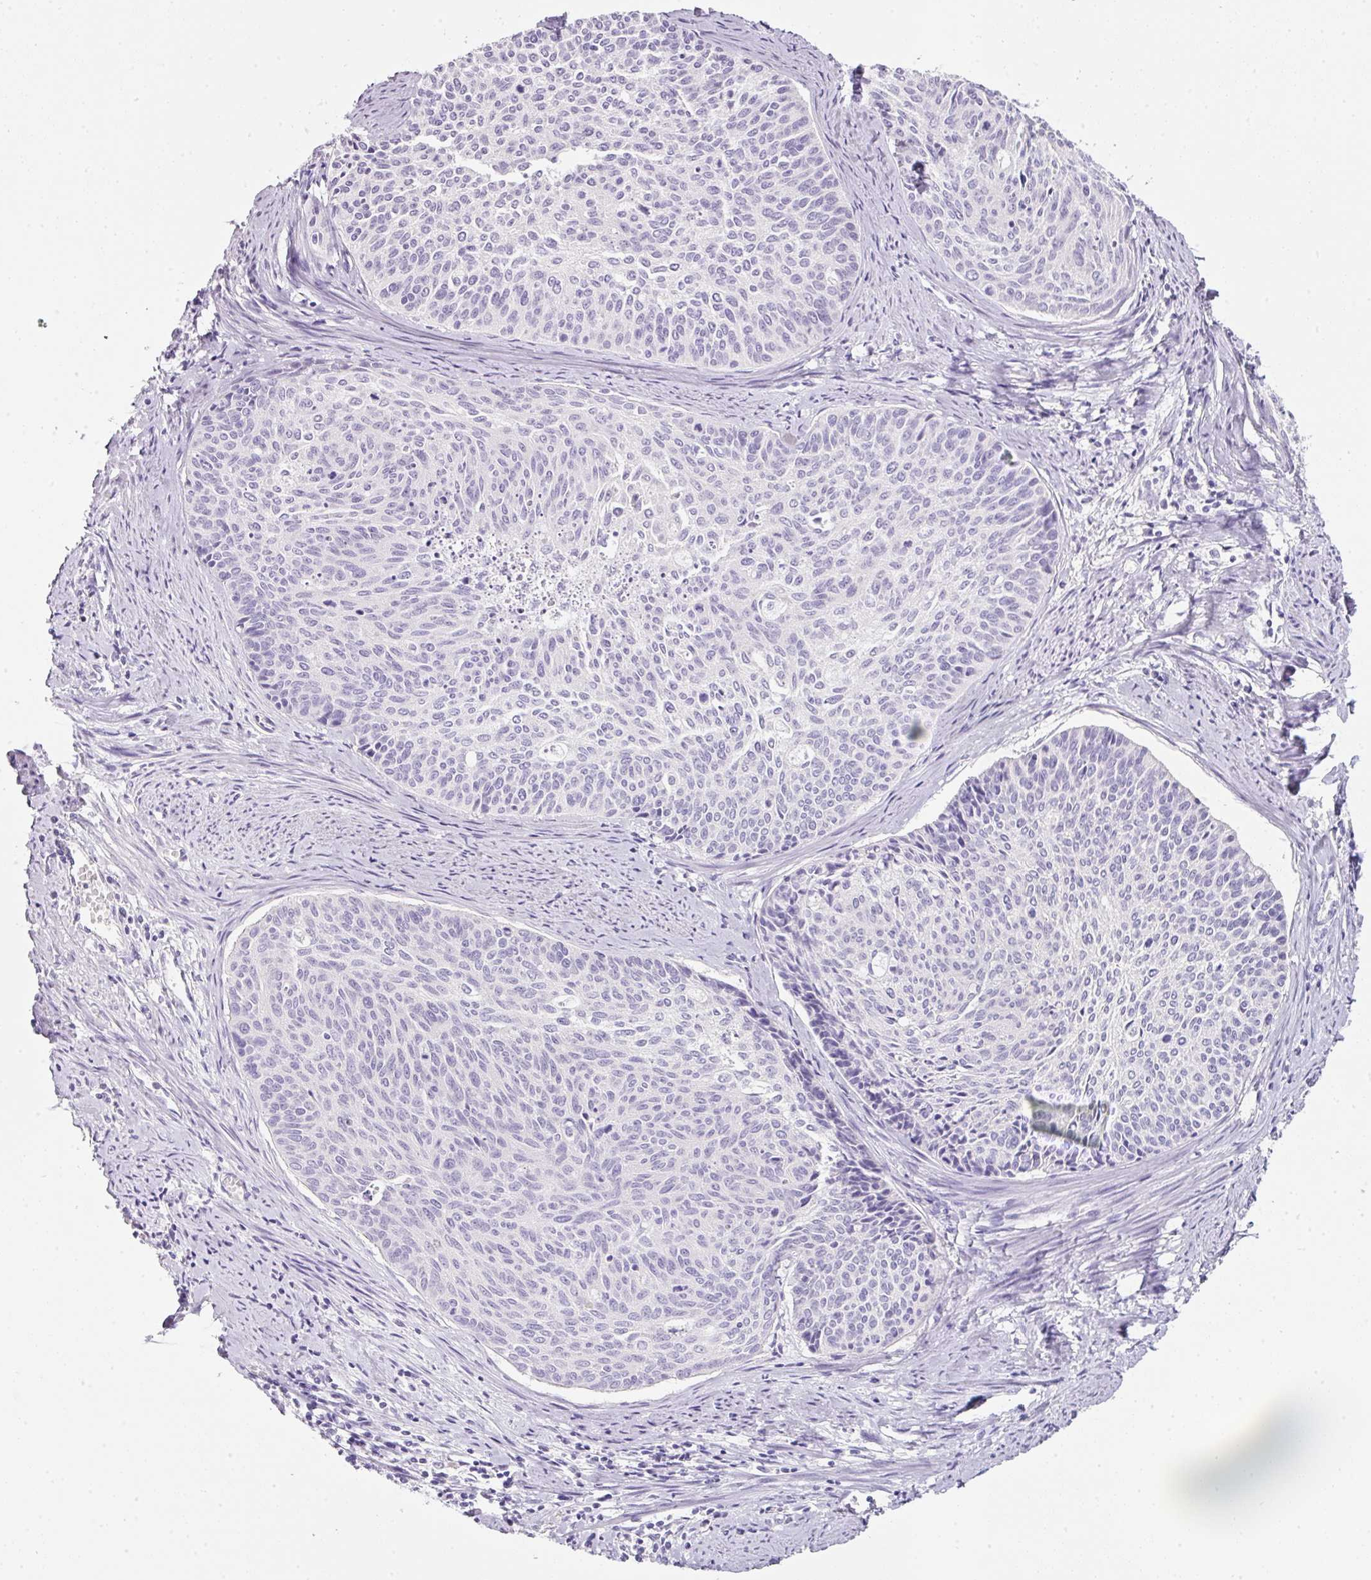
{"staining": {"intensity": "negative", "quantity": "none", "location": "none"}, "tissue": "cervical cancer", "cell_type": "Tumor cells", "image_type": "cancer", "snomed": [{"axis": "morphology", "description": "Squamous cell carcinoma, NOS"}, {"axis": "topography", "description": "Cervix"}], "caption": "Protein analysis of cervical squamous cell carcinoma shows no significant expression in tumor cells.", "gene": "SLC2A2", "patient": {"sex": "female", "age": 55}}